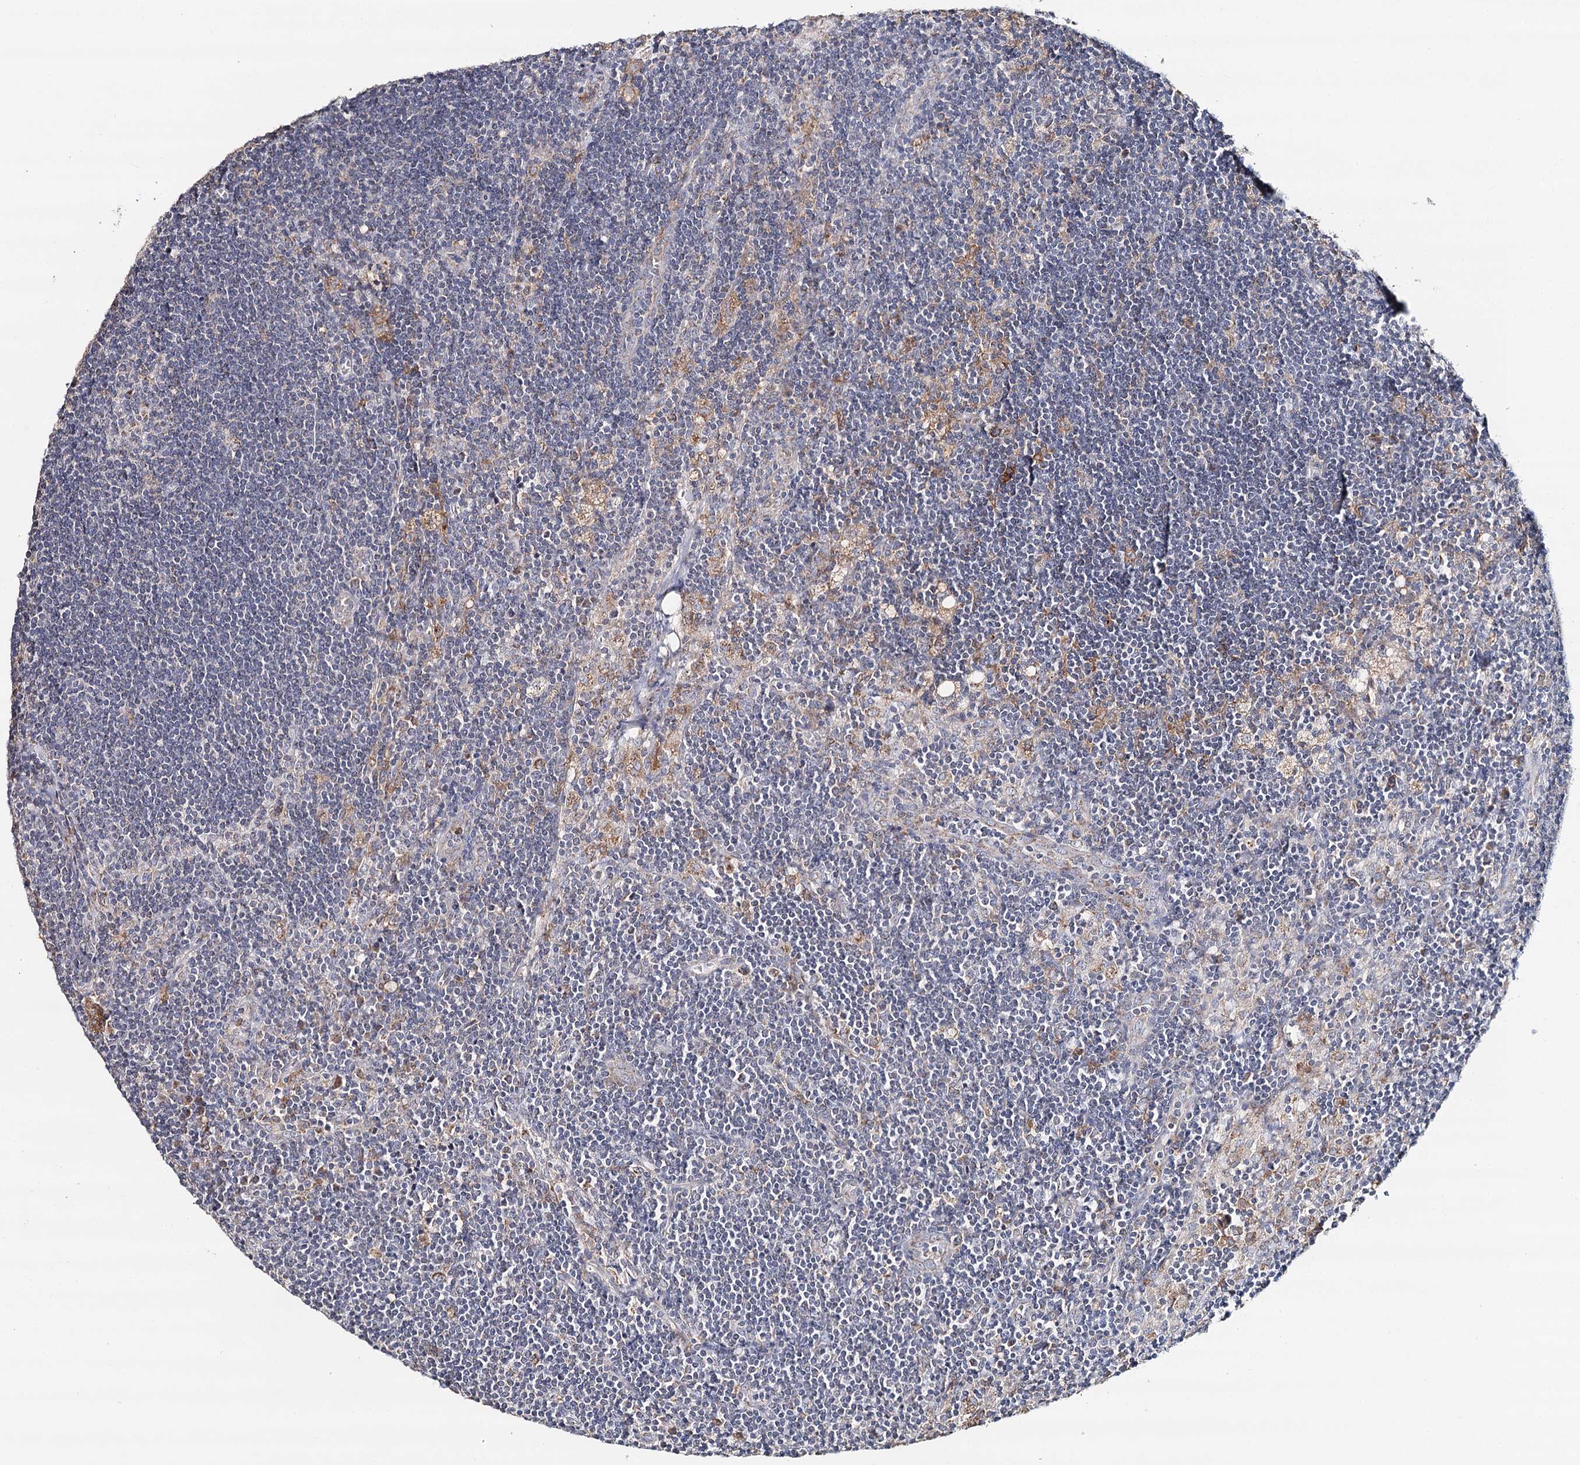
{"staining": {"intensity": "moderate", "quantity": "<25%", "location": "cytoplasmic/membranous"}, "tissue": "lymph node", "cell_type": "Germinal center cells", "image_type": "normal", "snomed": [{"axis": "morphology", "description": "Normal tissue, NOS"}, {"axis": "topography", "description": "Lymph node"}], "caption": "Immunohistochemical staining of normal lymph node demonstrates low levels of moderate cytoplasmic/membranous staining in approximately <25% of germinal center cells.", "gene": "MMP25", "patient": {"sex": "male", "age": 24}}